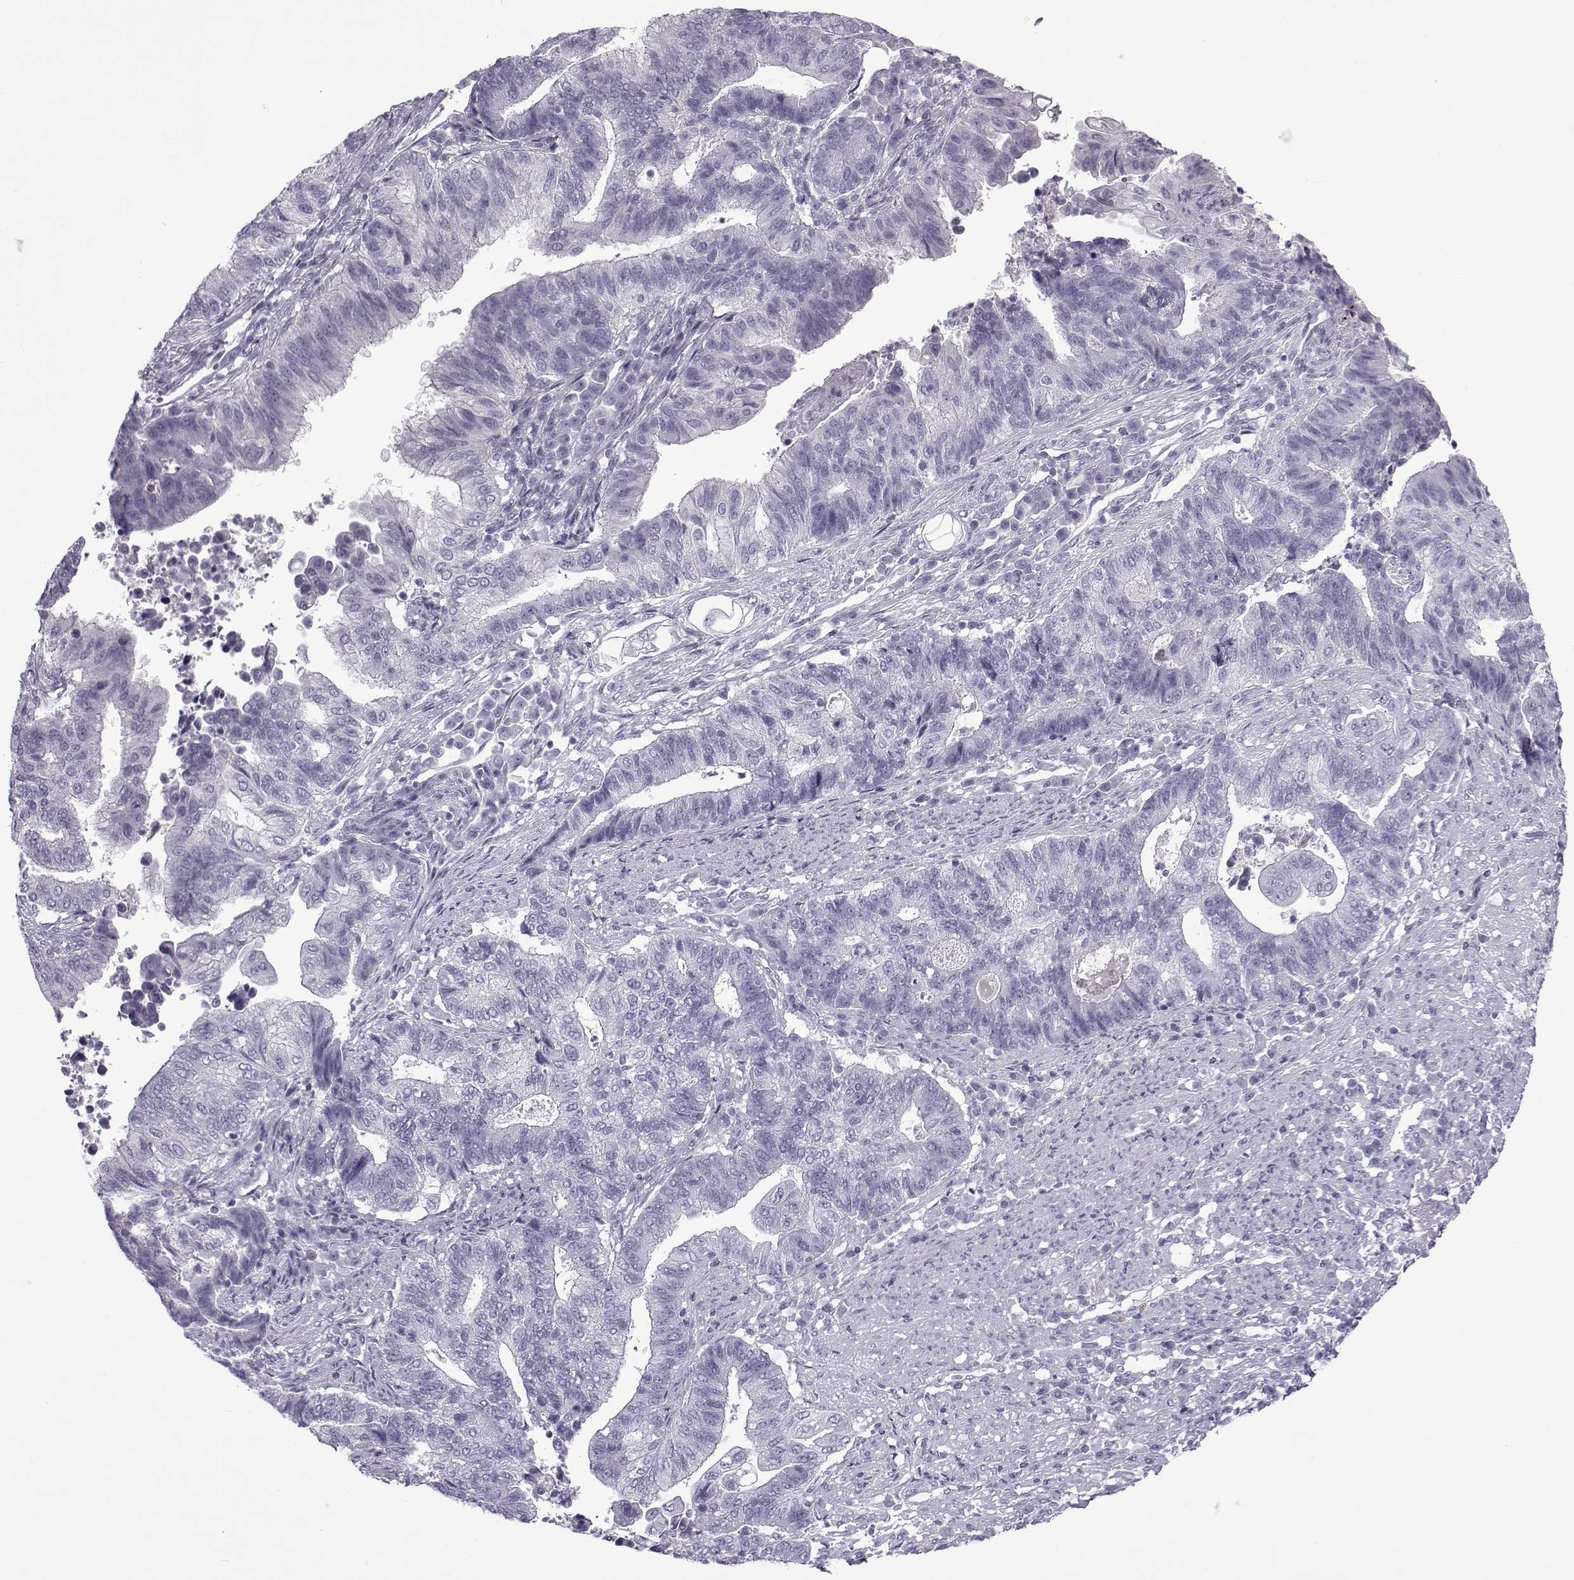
{"staining": {"intensity": "negative", "quantity": "none", "location": "none"}, "tissue": "endometrial cancer", "cell_type": "Tumor cells", "image_type": "cancer", "snomed": [{"axis": "morphology", "description": "Adenocarcinoma, NOS"}, {"axis": "topography", "description": "Uterus"}, {"axis": "topography", "description": "Endometrium"}], "caption": "There is no significant expression in tumor cells of adenocarcinoma (endometrial).", "gene": "OIP5", "patient": {"sex": "female", "age": 54}}